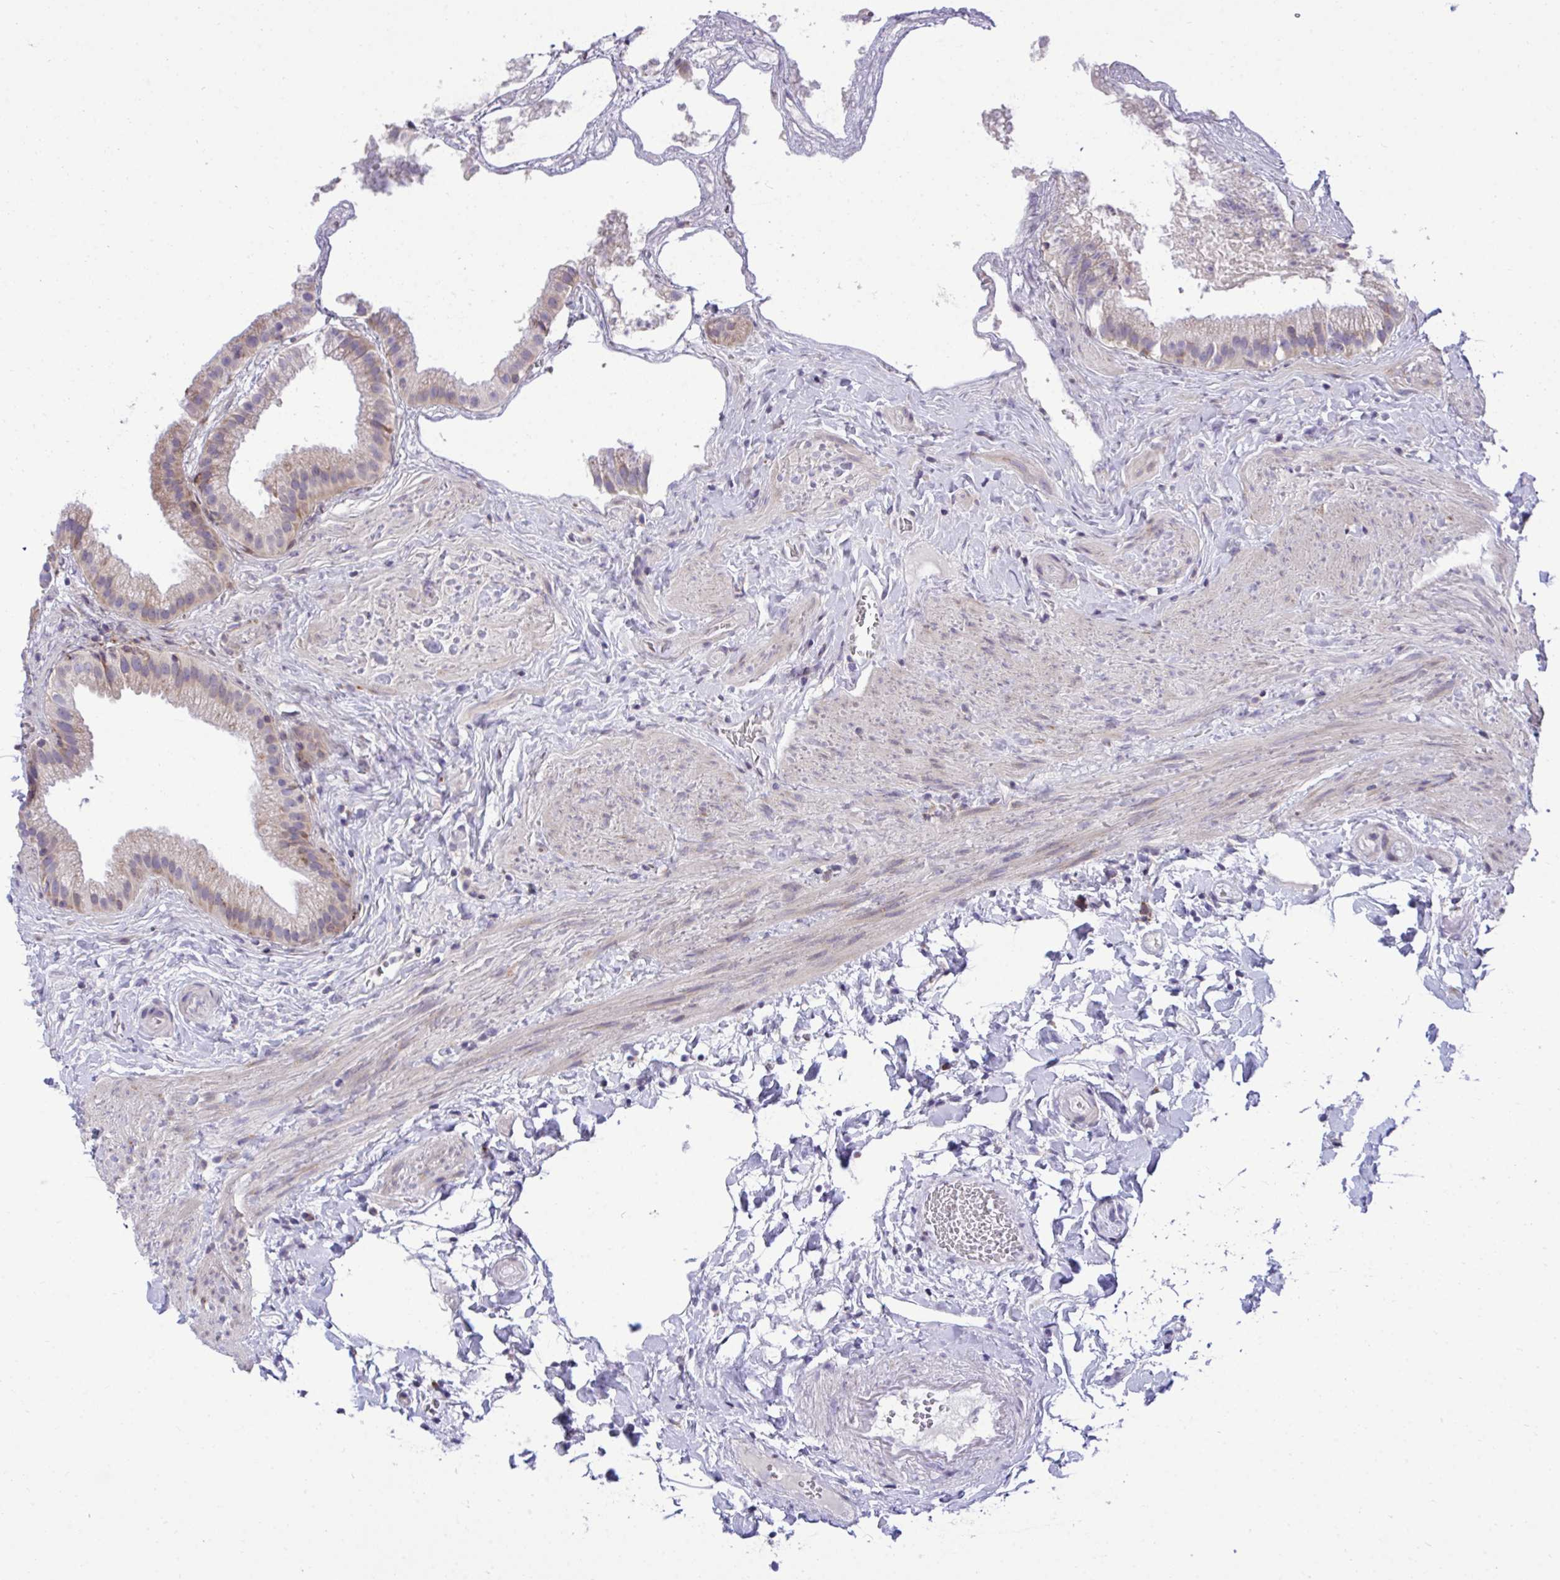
{"staining": {"intensity": "weak", "quantity": "25%-75%", "location": "cytoplasmic/membranous"}, "tissue": "gallbladder", "cell_type": "Glandular cells", "image_type": "normal", "snomed": [{"axis": "morphology", "description": "Normal tissue, NOS"}, {"axis": "topography", "description": "Gallbladder"}], "caption": "Gallbladder stained with IHC exhibits weak cytoplasmic/membranous expression in approximately 25%-75% of glandular cells.", "gene": "RPS15", "patient": {"sex": "female", "age": 63}}